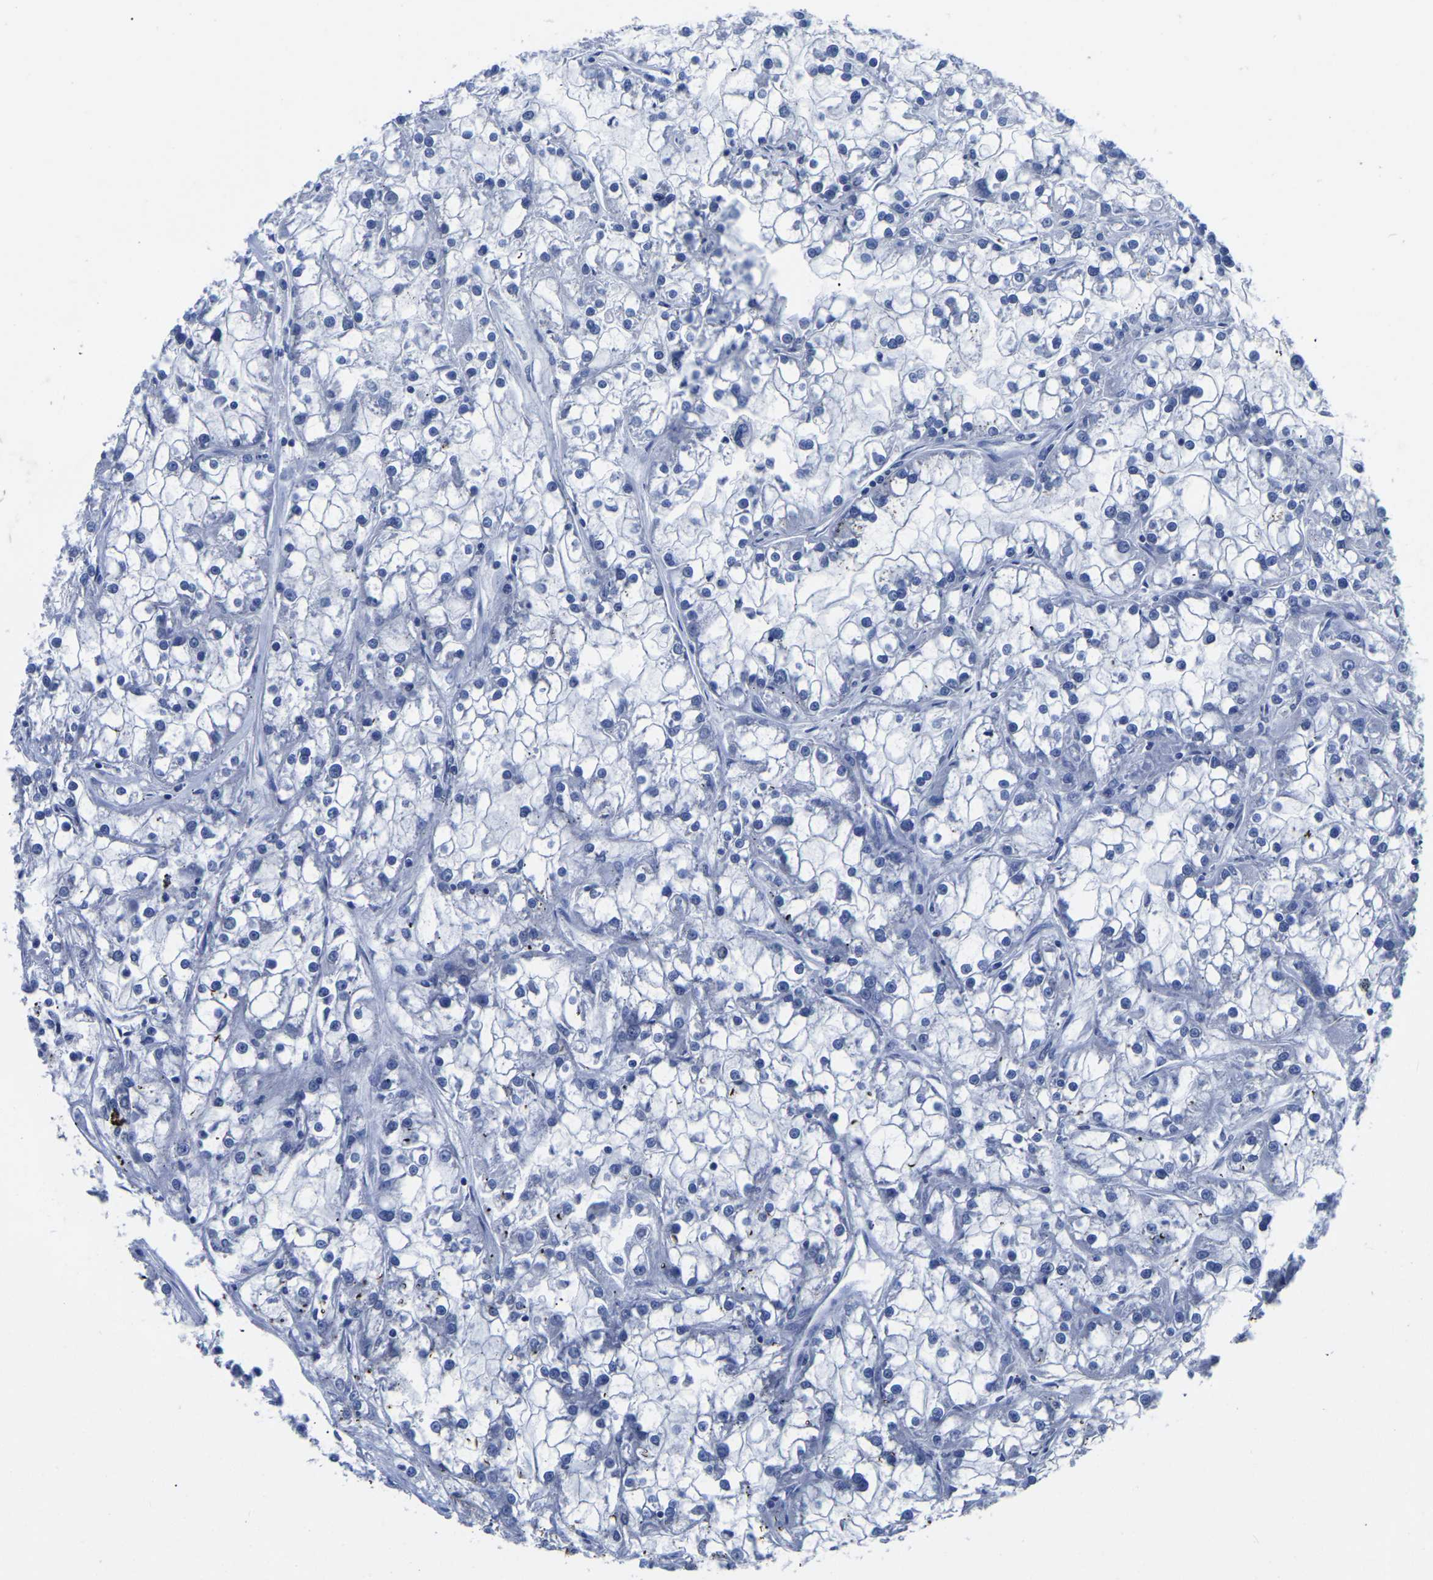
{"staining": {"intensity": "negative", "quantity": "none", "location": "none"}, "tissue": "renal cancer", "cell_type": "Tumor cells", "image_type": "cancer", "snomed": [{"axis": "morphology", "description": "Adenocarcinoma, NOS"}, {"axis": "topography", "description": "Kidney"}], "caption": "There is no significant positivity in tumor cells of renal cancer (adenocarcinoma).", "gene": "TFG", "patient": {"sex": "female", "age": 52}}